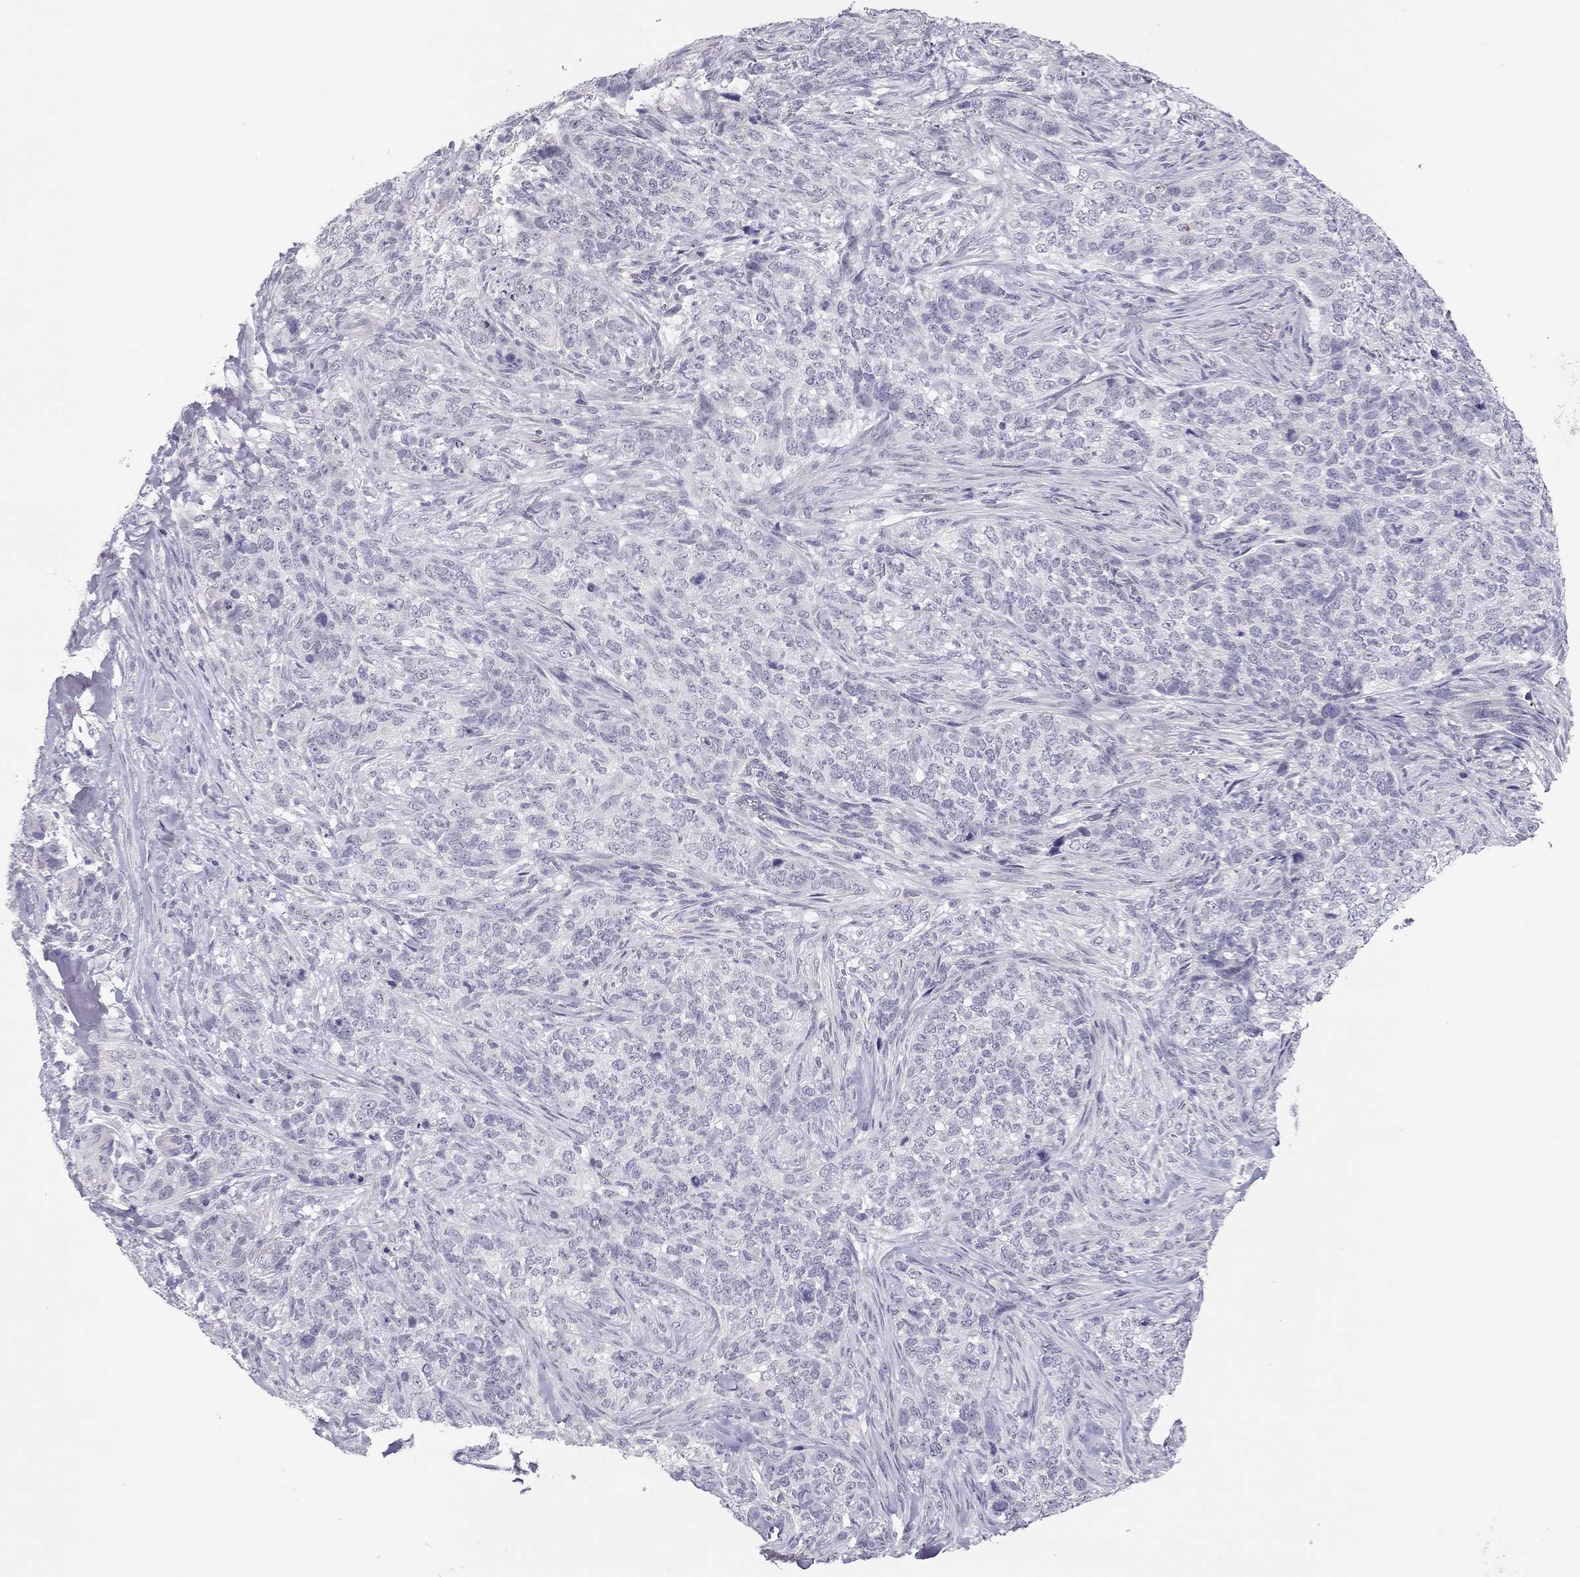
{"staining": {"intensity": "negative", "quantity": "none", "location": "none"}, "tissue": "skin cancer", "cell_type": "Tumor cells", "image_type": "cancer", "snomed": [{"axis": "morphology", "description": "Basal cell carcinoma"}, {"axis": "topography", "description": "Skin"}], "caption": "Immunohistochemistry (IHC) photomicrograph of neoplastic tissue: skin basal cell carcinoma stained with DAB (3,3'-diaminobenzidine) demonstrates no significant protein staining in tumor cells. The staining is performed using DAB brown chromogen with nuclei counter-stained in using hematoxylin.", "gene": "ADORA2A", "patient": {"sex": "female", "age": 69}}